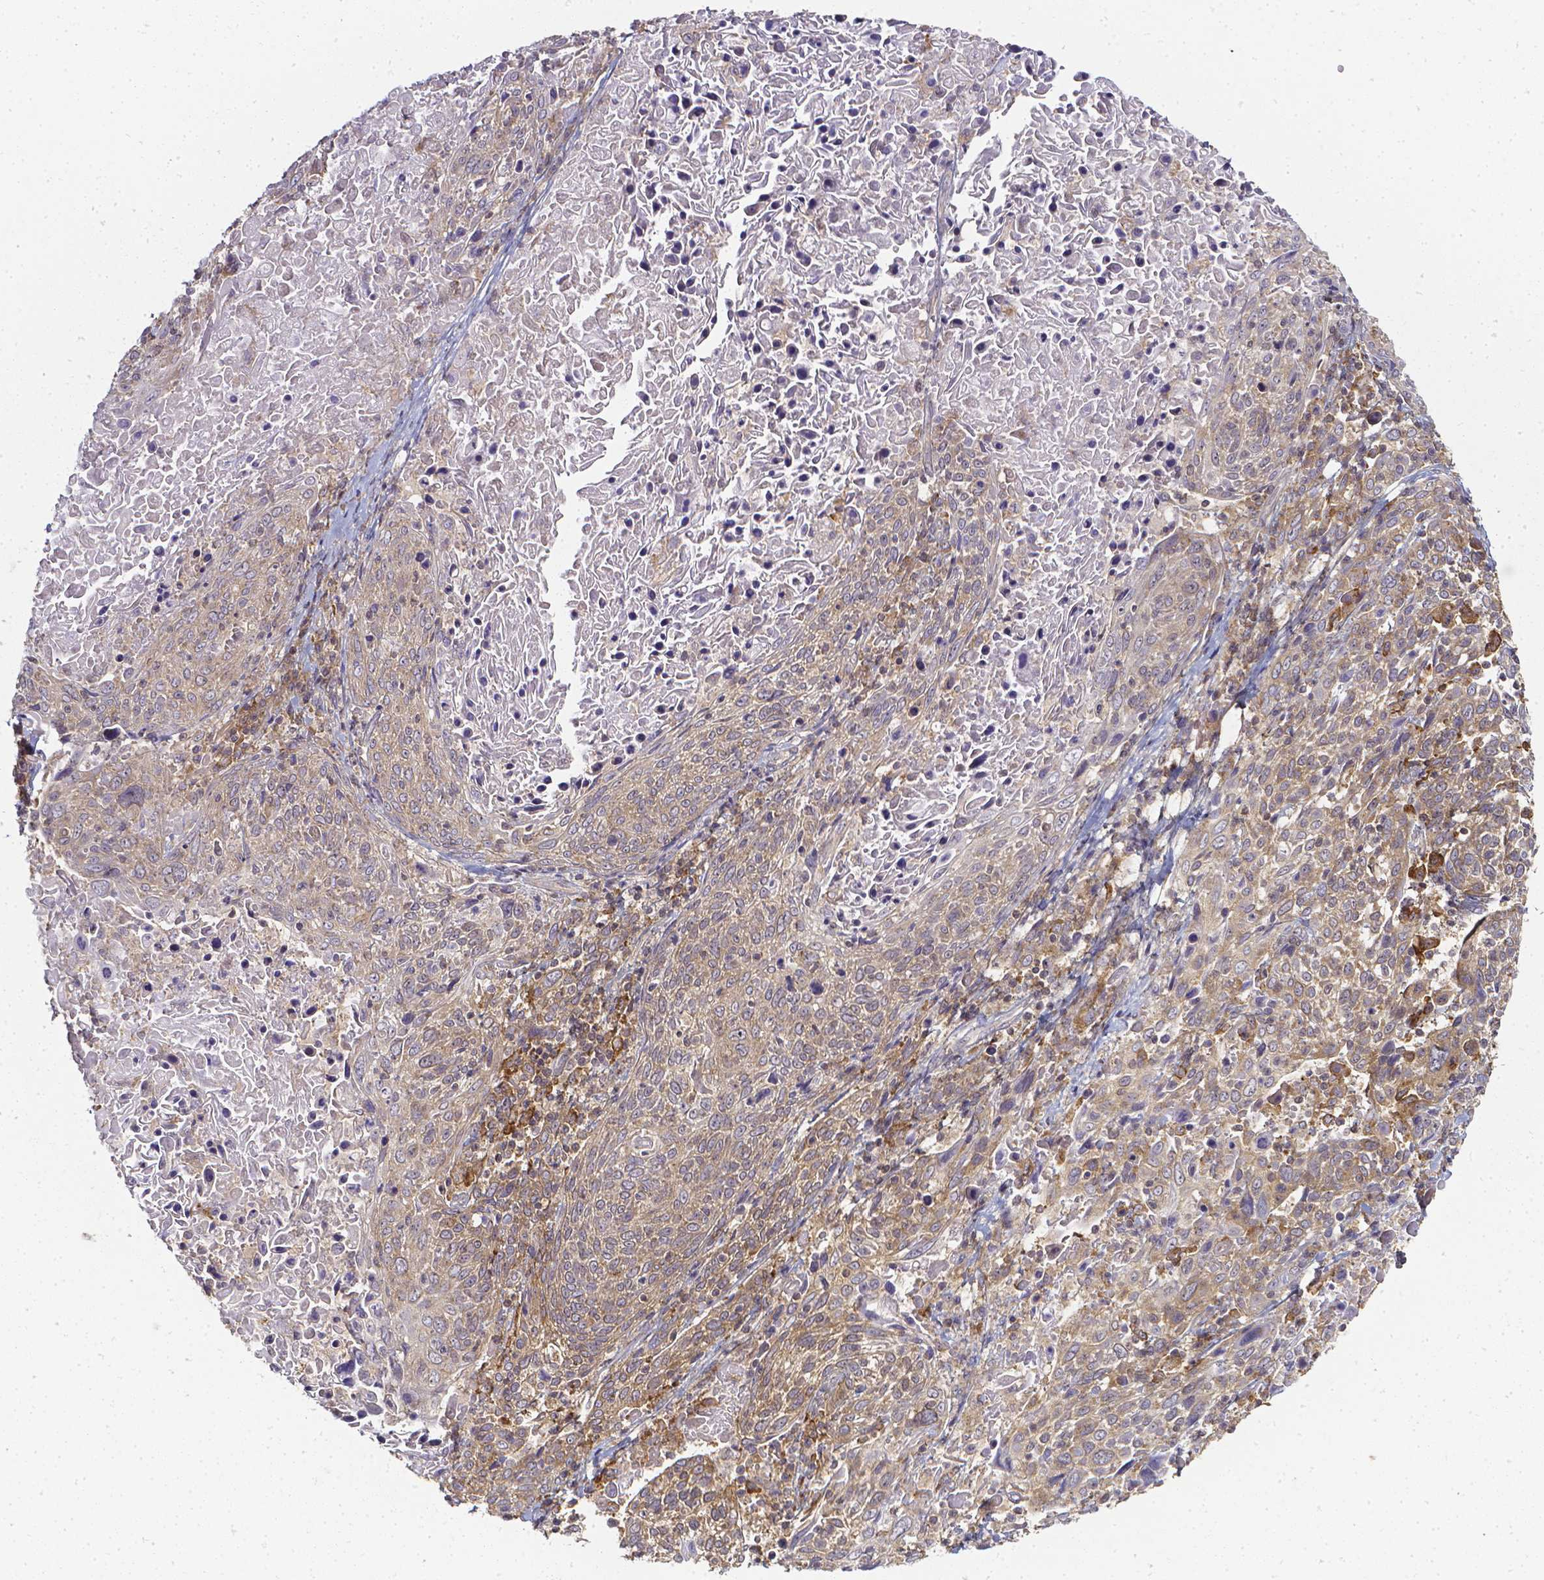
{"staining": {"intensity": "weak", "quantity": ">75%", "location": "cytoplasmic/membranous"}, "tissue": "cervical cancer", "cell_type": "Tumor cells", "image_type": "cancer", "snomed": [{"axis": "morphology", "description": "Squamous cell carcinoma, NOS"}, {"axis": "topography", "description": "Cervix"}], "caption": "Immunohistochemistry (IHC) of cervical squamous cell carcinoma demonstrates low levels of weak cytoplasmic/membranous staining in about >75% of tumor cells.", "gene": "PRAG1", "patient": {"sex": "female", "age": 61}}